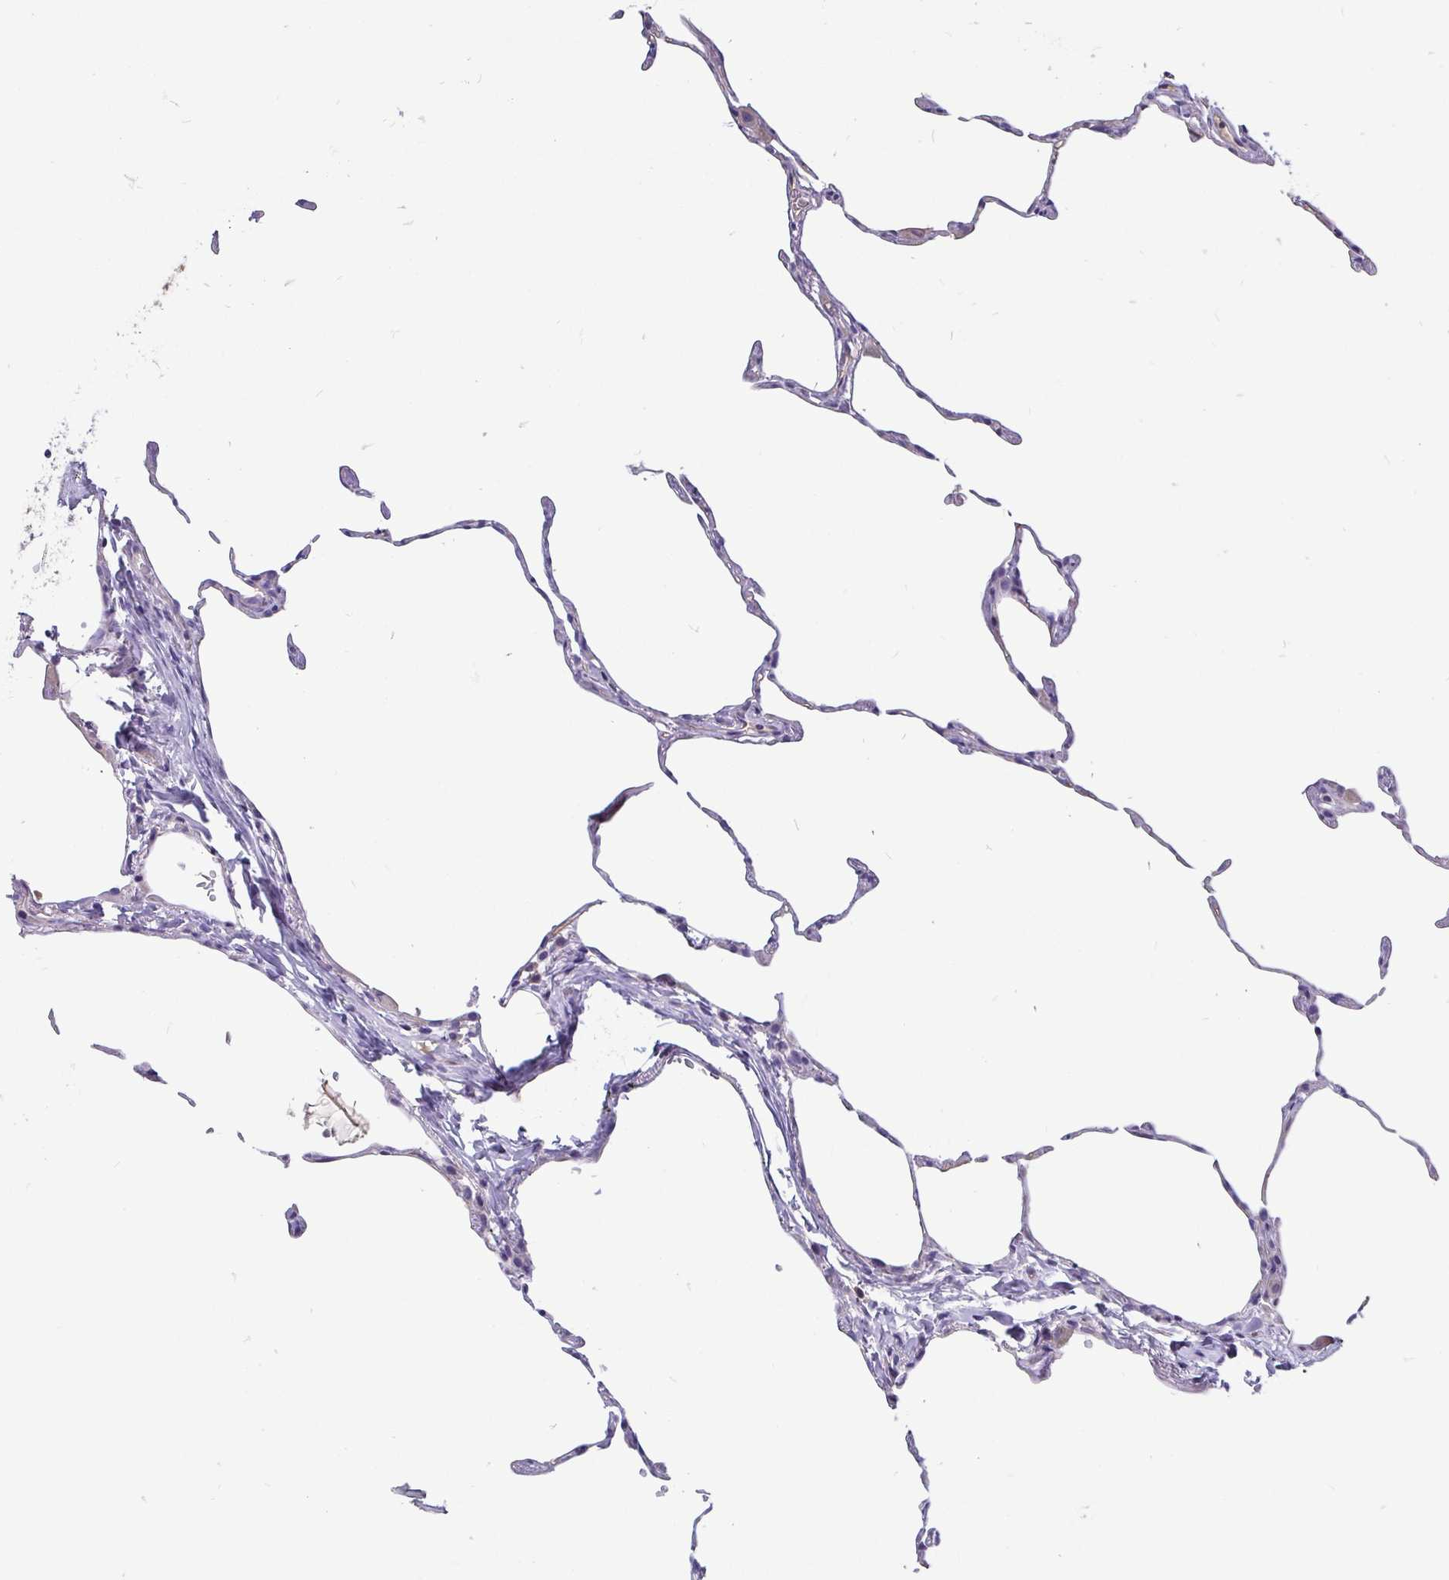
{"staining": {"intensity": "negative", "quantity": "none", "location": "none"}, "tissue": "lung", "cell_type": "Alveolar cells", "image_type": "normal", "snomed": [{"axis": "morphology", "description": "Normal tissue, NOS"}, {"axis": "topography", "description": "Lung"}], "caption": "This is an immunohistochemistry photomicrograph of benign lung. There is no positivity in alveolar cells.", "gene": "ADAMTS6", "patient": {"sex": "female", "age": 57}}